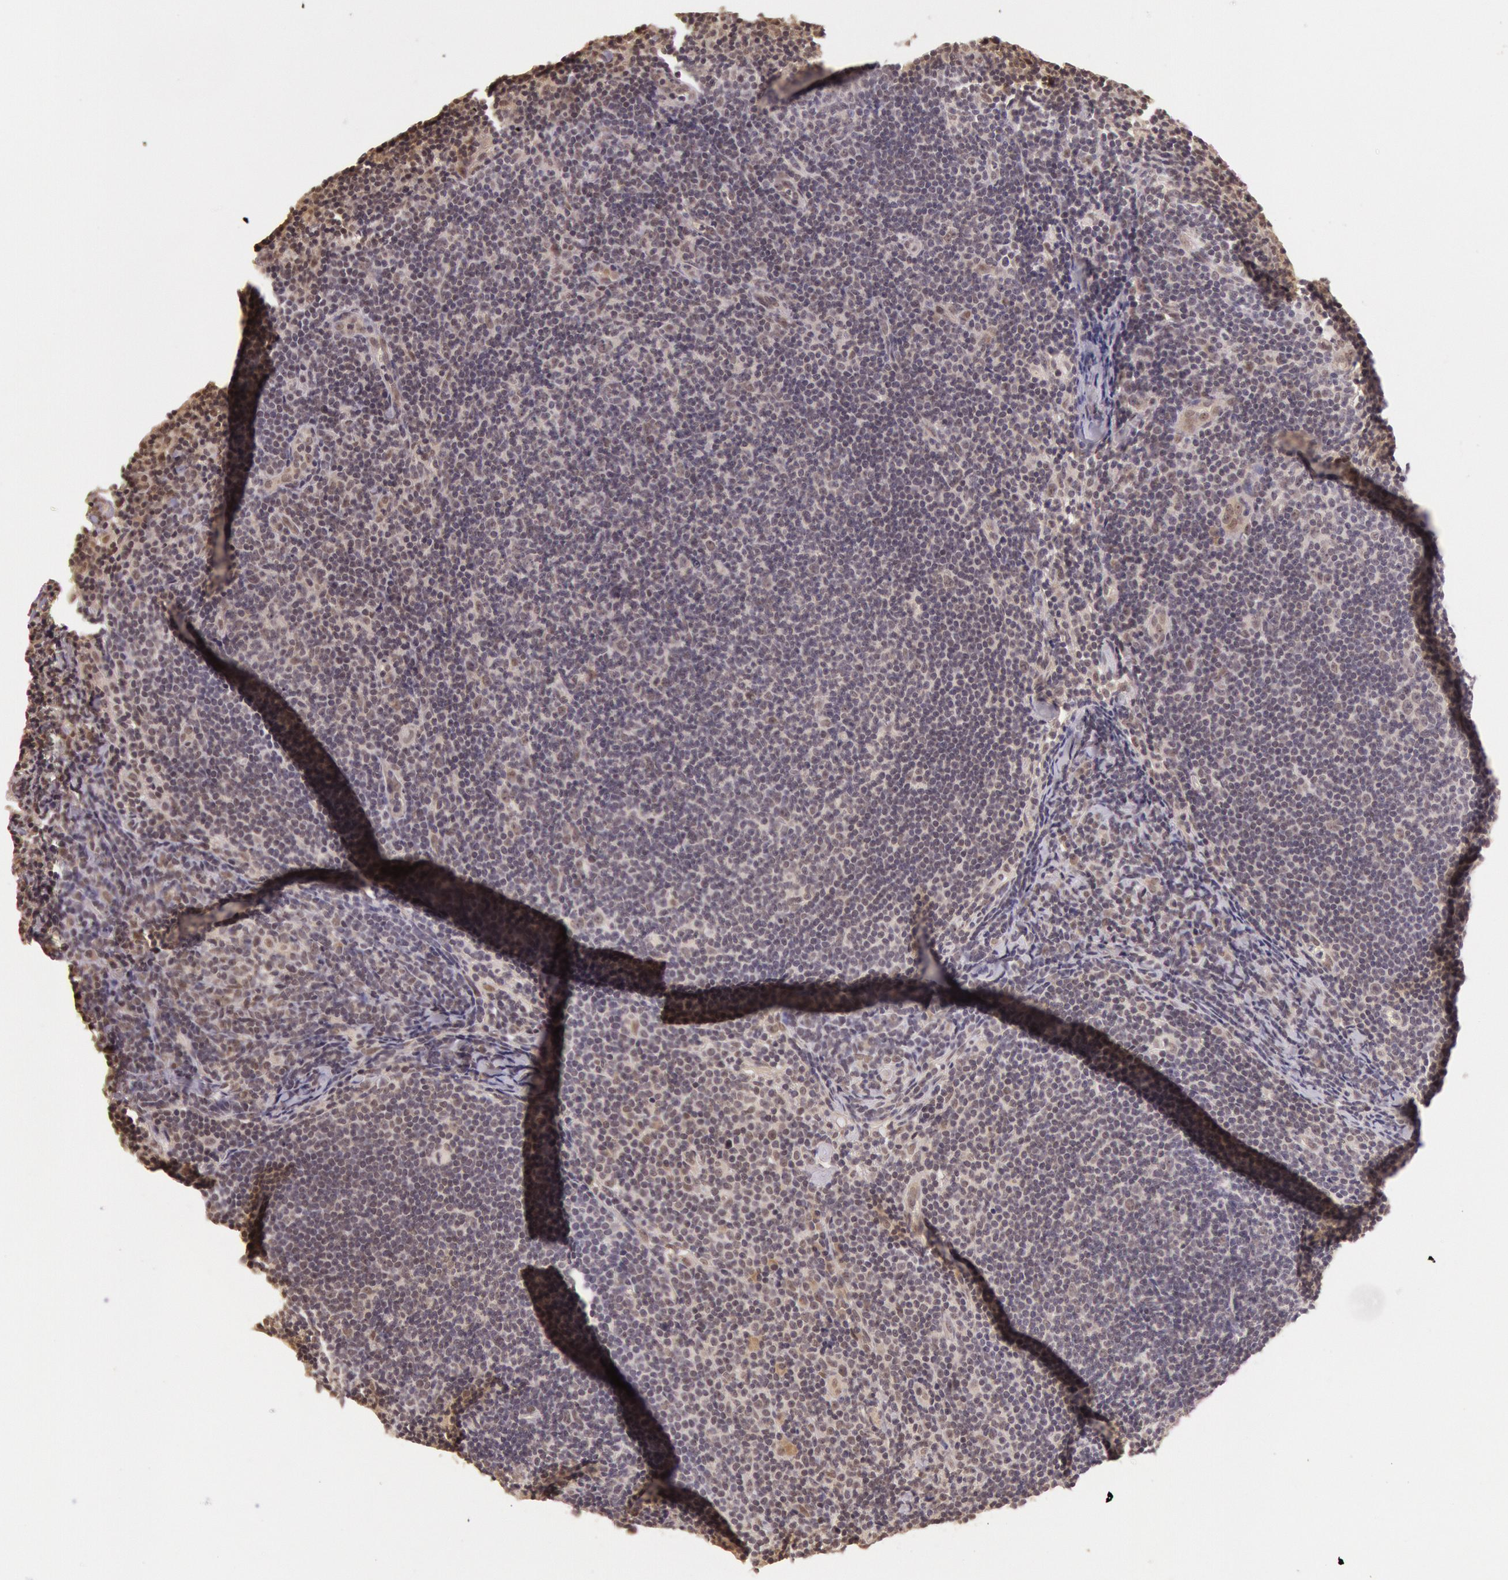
{"staining": {"intensity": "negative", "quantity": "none", "location": "none"}, "tissue": "lymphoma", "cell_type": "Tumor cells", "image_type": "cancer", "snomed": [{"axis": "morphology", "description": "Malignant lymphoma, non-Hodgkin's type, Low grade"}, {"axis": "topography", "description": "Lymph node"}], "caption": "A high-resolution image shows immunohistochemistry staining of lymphoma, which exhibits no significant positivity in tumor cells.", "gene": "RTL10", "patient": {"sex": "male", "age": 49}}